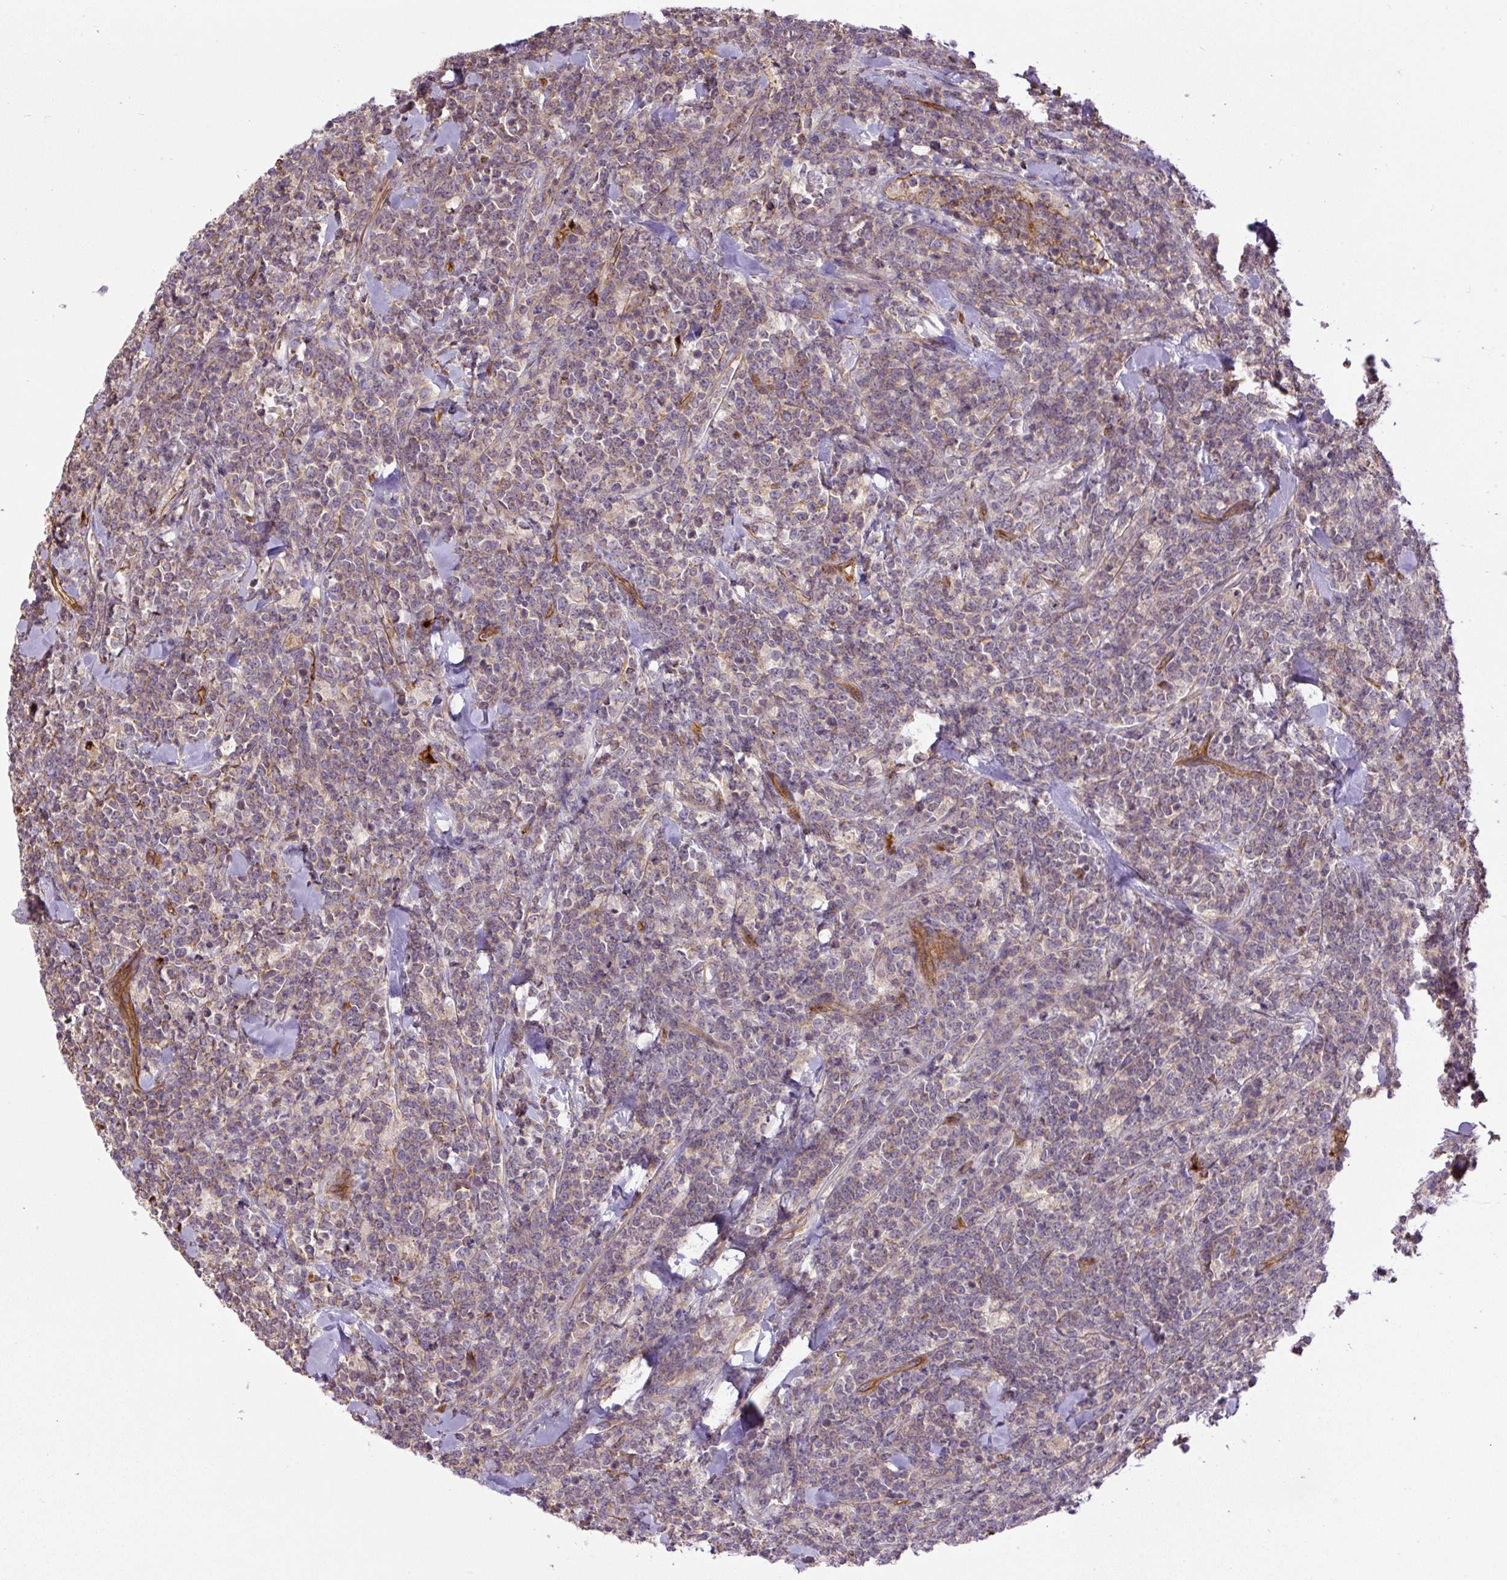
{"staining": {"intensity": "negative", "quantity": "none", "location": "none"}, "tissue": "lymphoma", "cell_type": "Tumor cells", "image_type": "cancer", "snomed": [{"axis": "morphology", "description": "Malignant lymphoma, non-Hodgkin's type, High grade"}, {"axis": "topography", "description": "Small intestine"}, {"axis": "topography", "description": "Colon"}], "caption": "IHC histopathology image of high-grade malignant lymphoma, non-Hodgkin's type stained for a protein (brown), which demonstrates no staining in tumor cells.", "gene": "B3GALT5", "patient": {"sex": "male", "age": 8}}